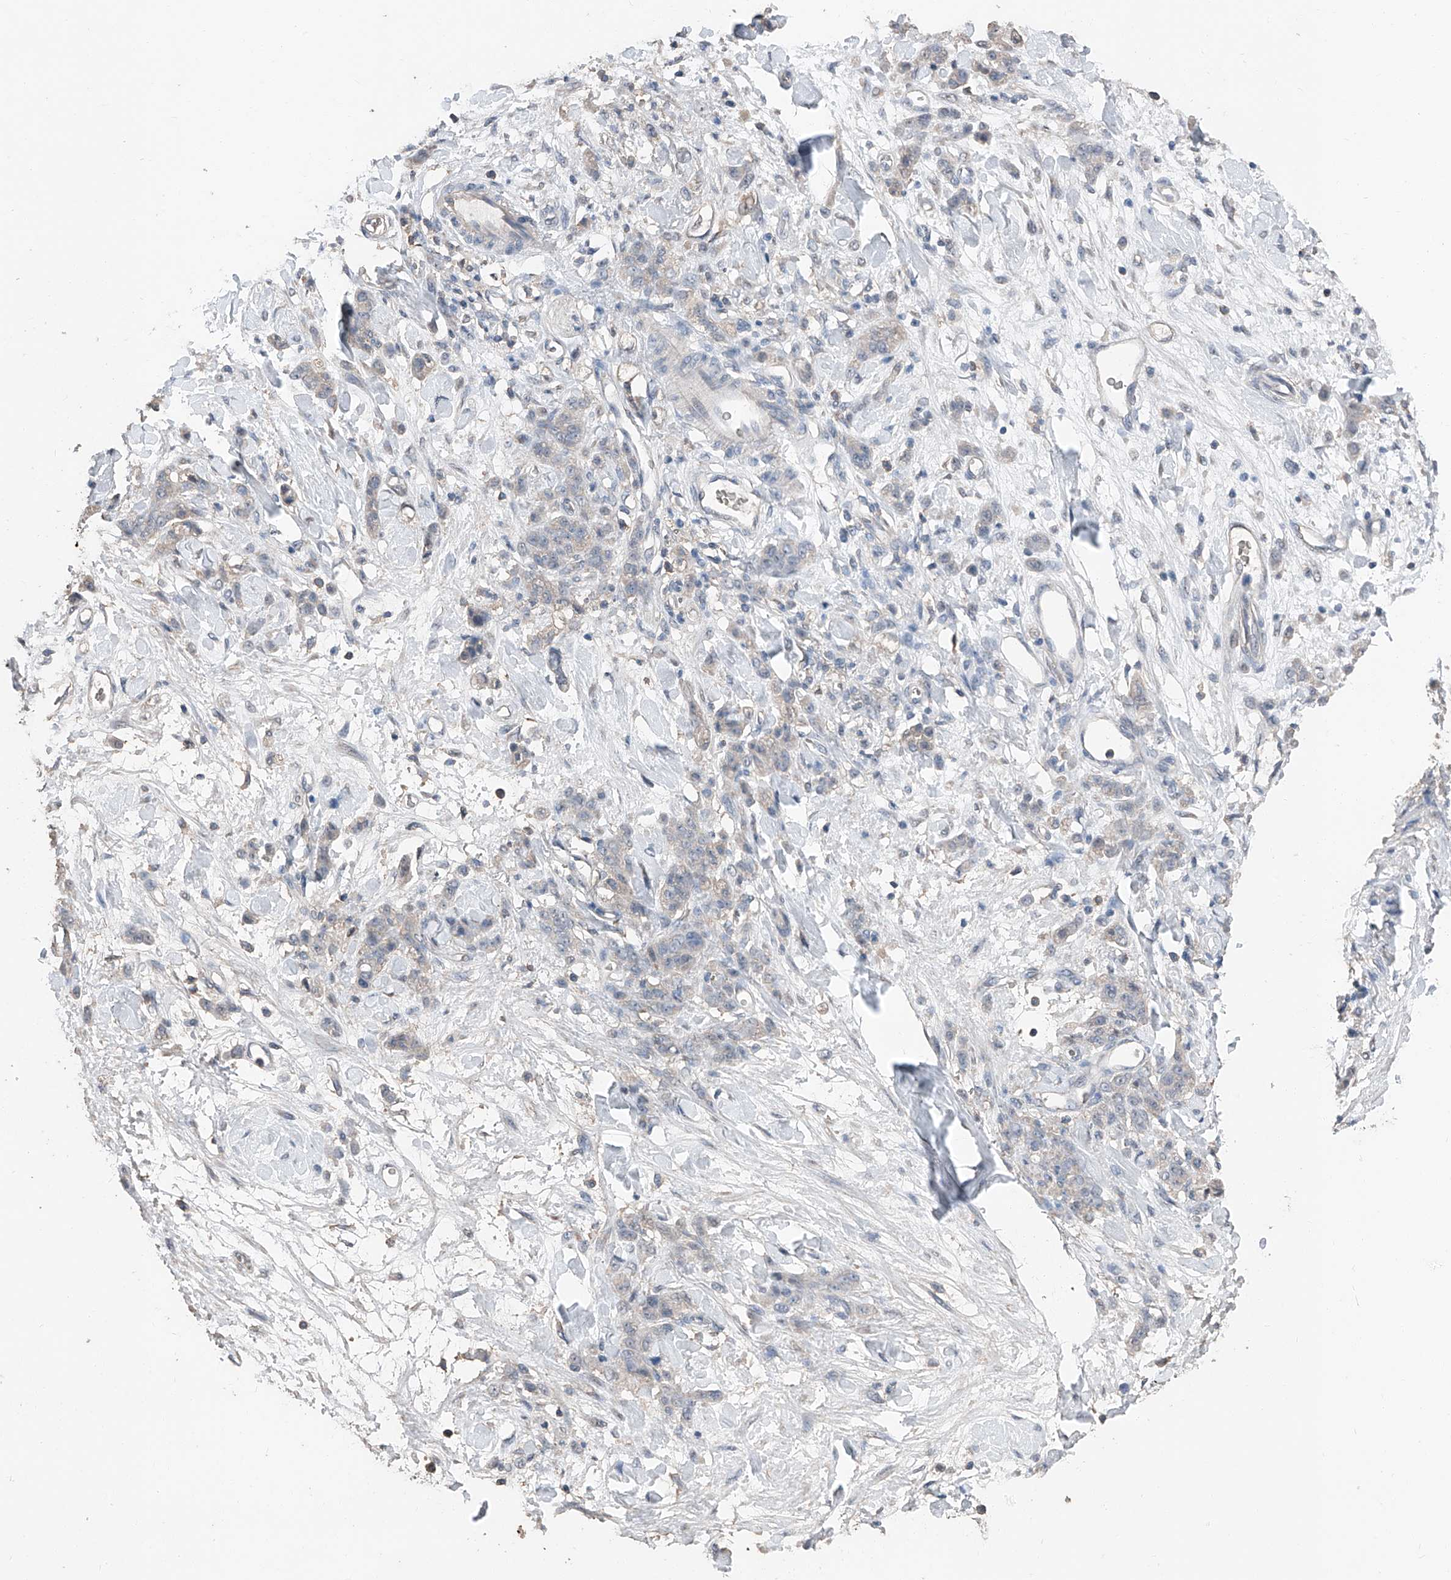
{"staining": {"intensity": "negative", "quantity": "none", "location": "none"}, "tissue": "stomach cancer", "cell_type": "Tumor cells", "image_type": "cancer", "snomed": [{"axis": "morphology", "description": "Normal tissue, NOS"}, {"axis": "morphology", "description": "Adenocarcinoma, NOS"}, {"axis": "topography", "description": "Stomach"}], "caption": "The image reveals no significant positivity in tumor cells of adenocarcinoma (stomach). Brightfield microscopy of IHC stained with DAB (brown) and hematoxylin (blue), captured at high magnification.", "gene": "MAMLD1", "patient": {"sex": "male", "age": 82}}